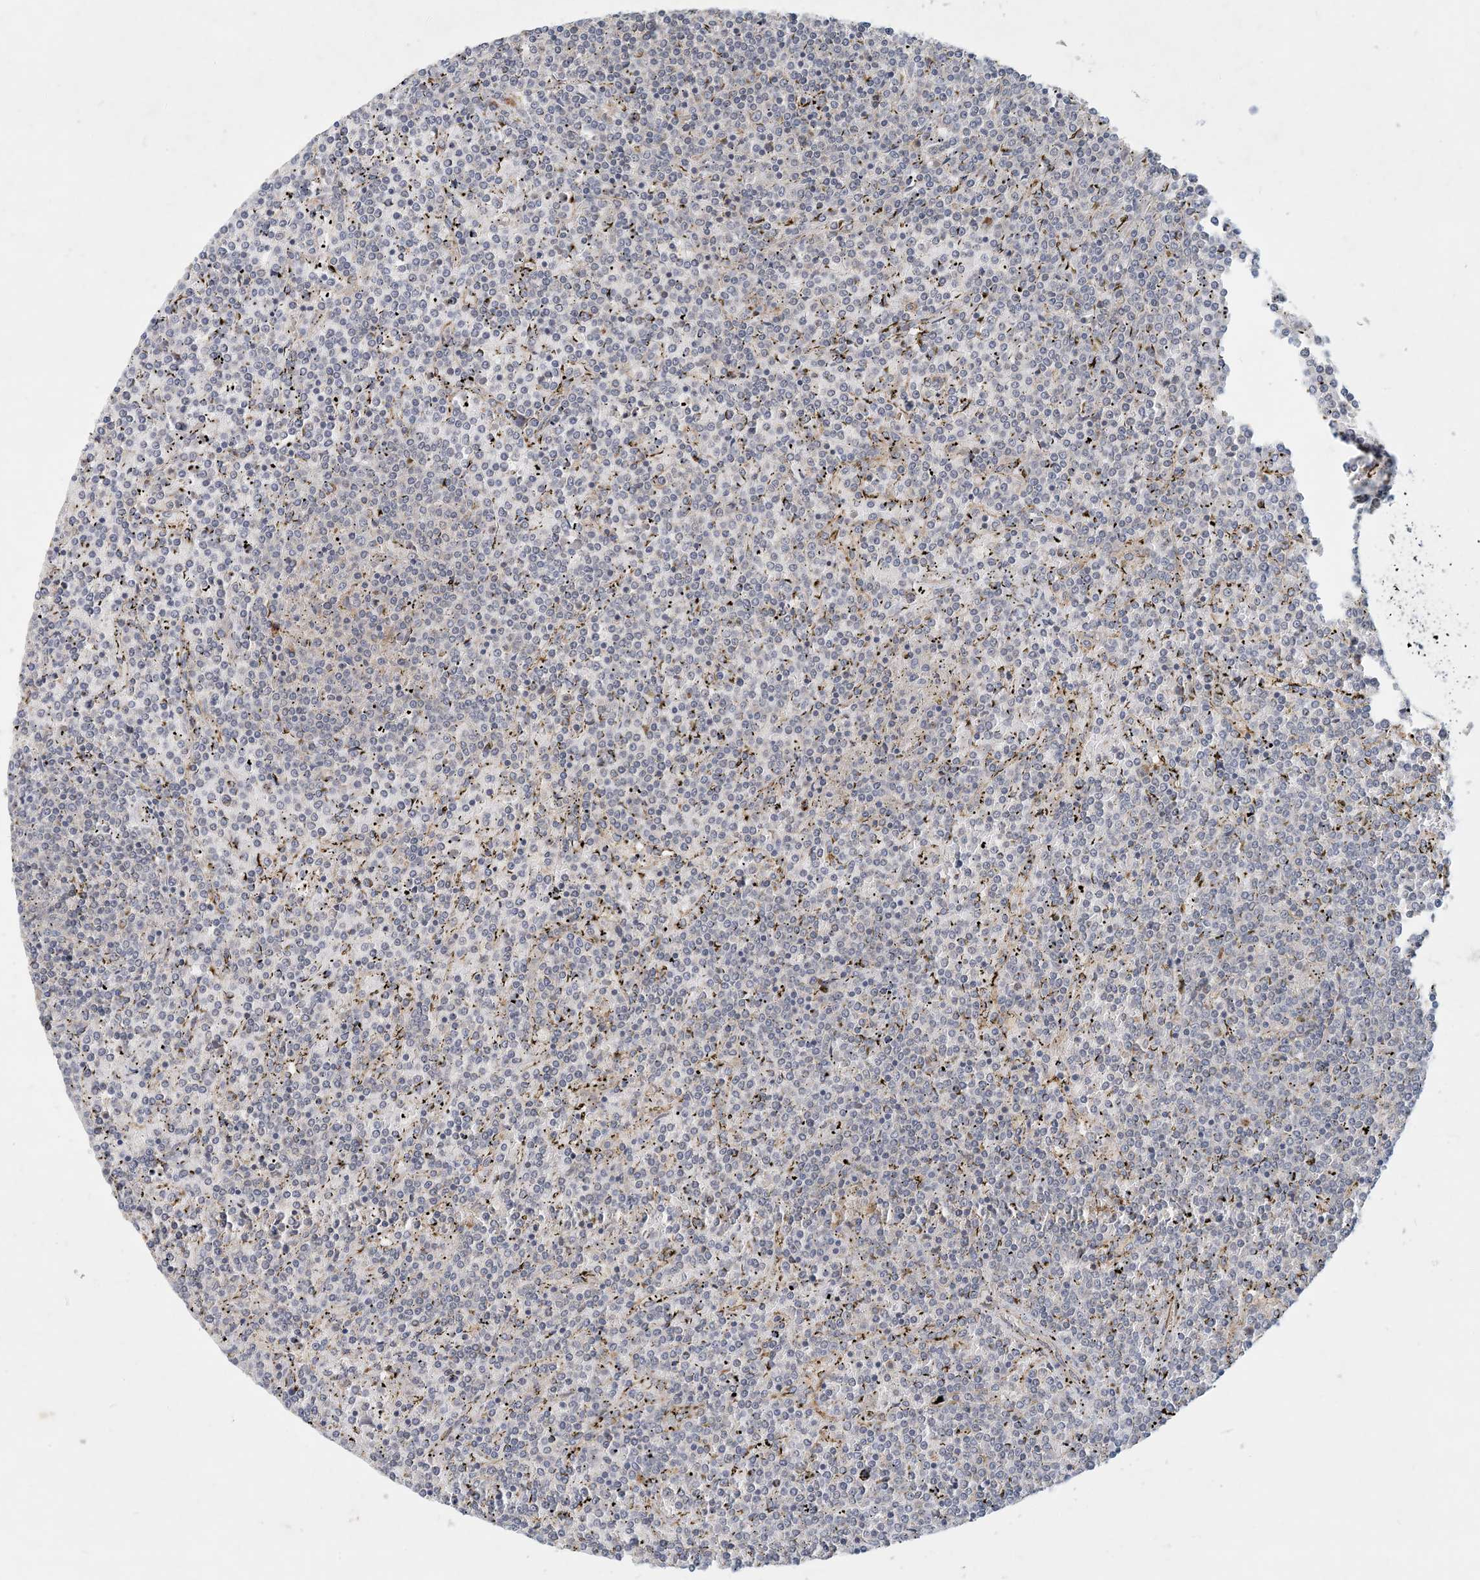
{"staining": {"intensity": "negative", "quantity": "none", "location": "none"}, "tissue": "lymphoma", "cell_type": "Tumor cells", "image_type": "cancer", "snomed": [{"axis": "morphology", "description": "Malignant lymphoma, non-Hodgkin's type, Low grade"}, {"axis": "topography", "description": "Spleen"}], "caption": "This is a histopathology image of immunohistochemistry staining of lymphoma, which shows no positivity in tumor cells.", "gene": "ZBTB3", "patient": {"sex": "female", "age": 19}}